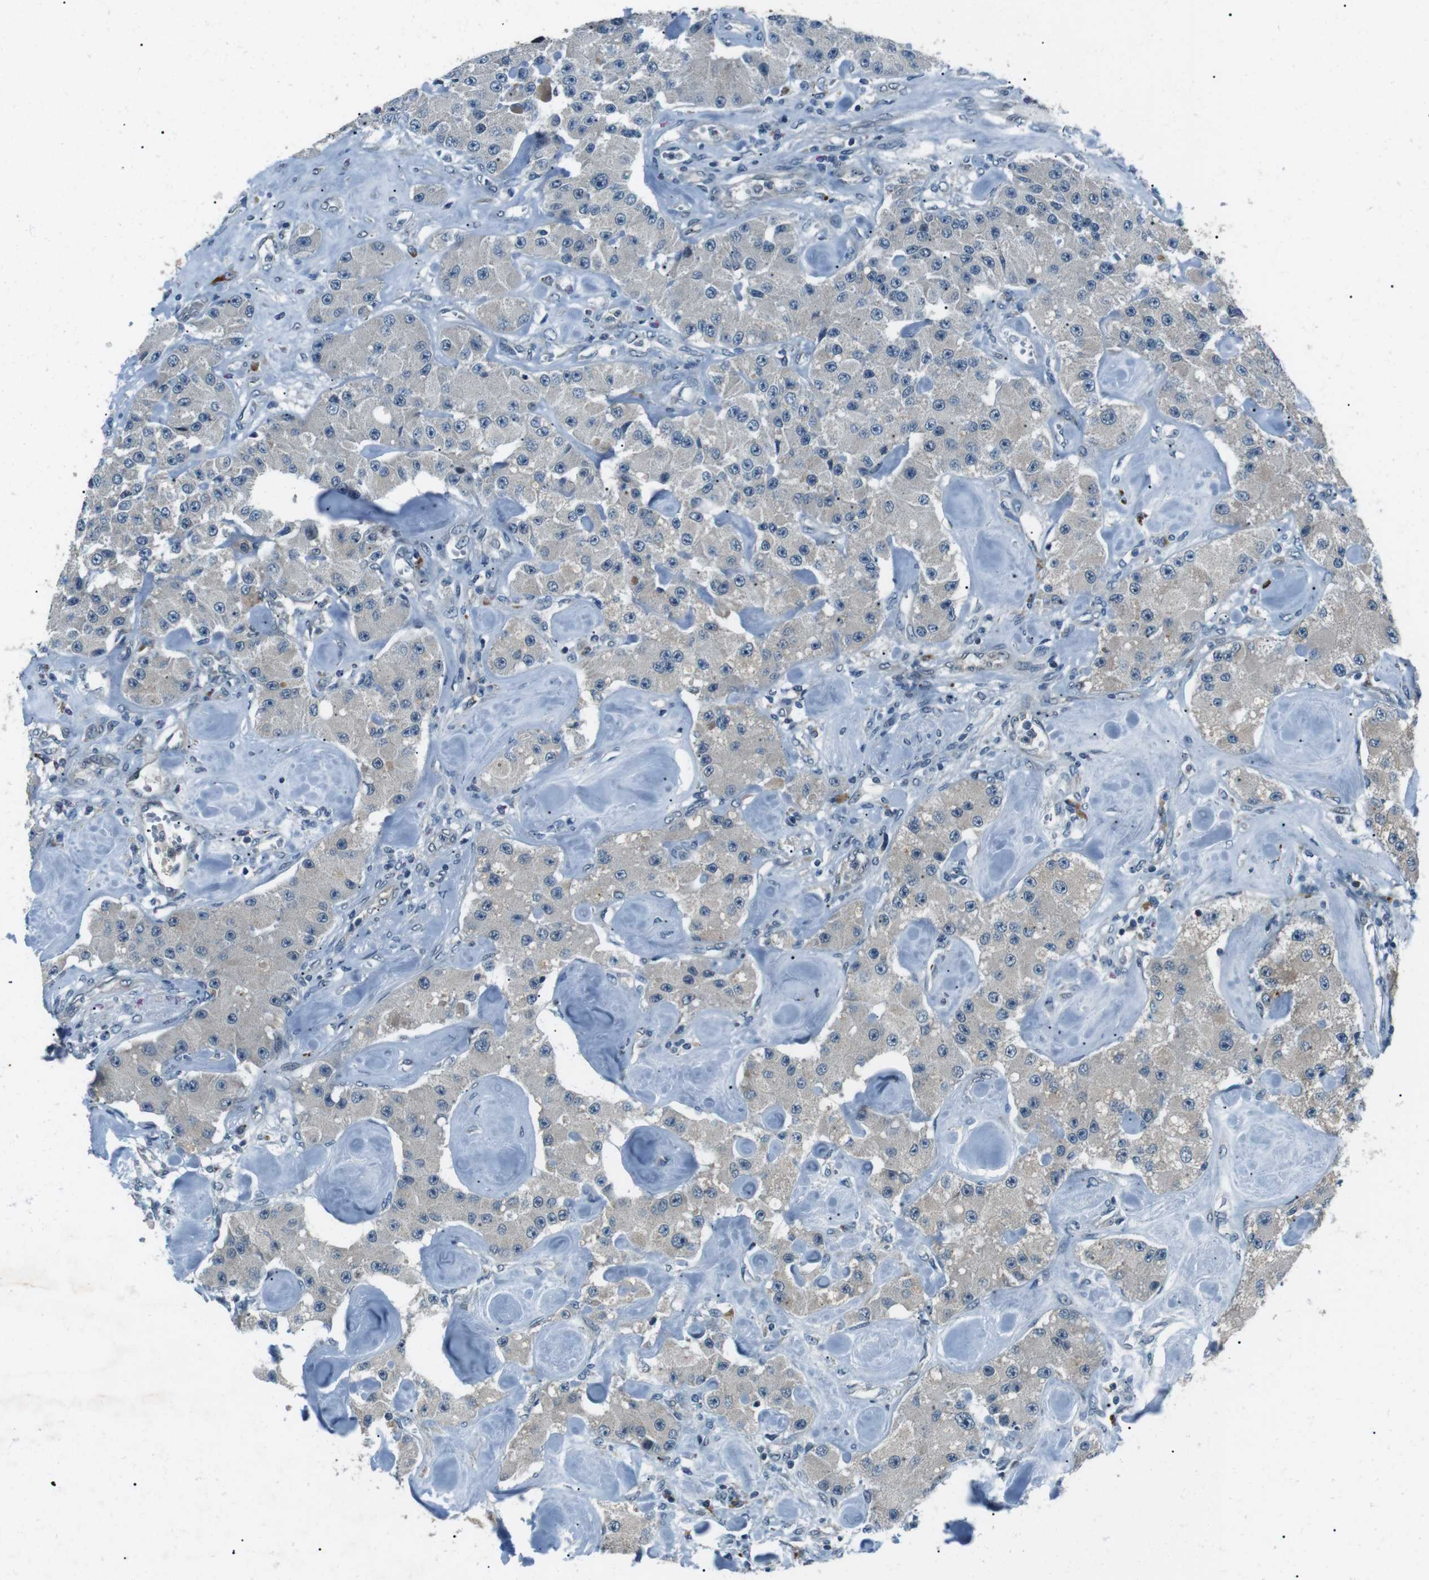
{"staining": {"intensity": "negative", "quantity": "none", "location": "none"}, "tissue": "carcinoid", "cell_type": "Tumor cells", "image_type": "cancer", "snomed": [{"axis": "morphology", "description": "Carcinoid, malignant, NOS"}, {"axis": "topography", "description": "Pancreas"}], "caption": "This is an IHC image of carcinoid (malignant). There is no staining in tumor cells.", "gene": "LRIG2", "patient": {"sex": "male", "age": 41}}